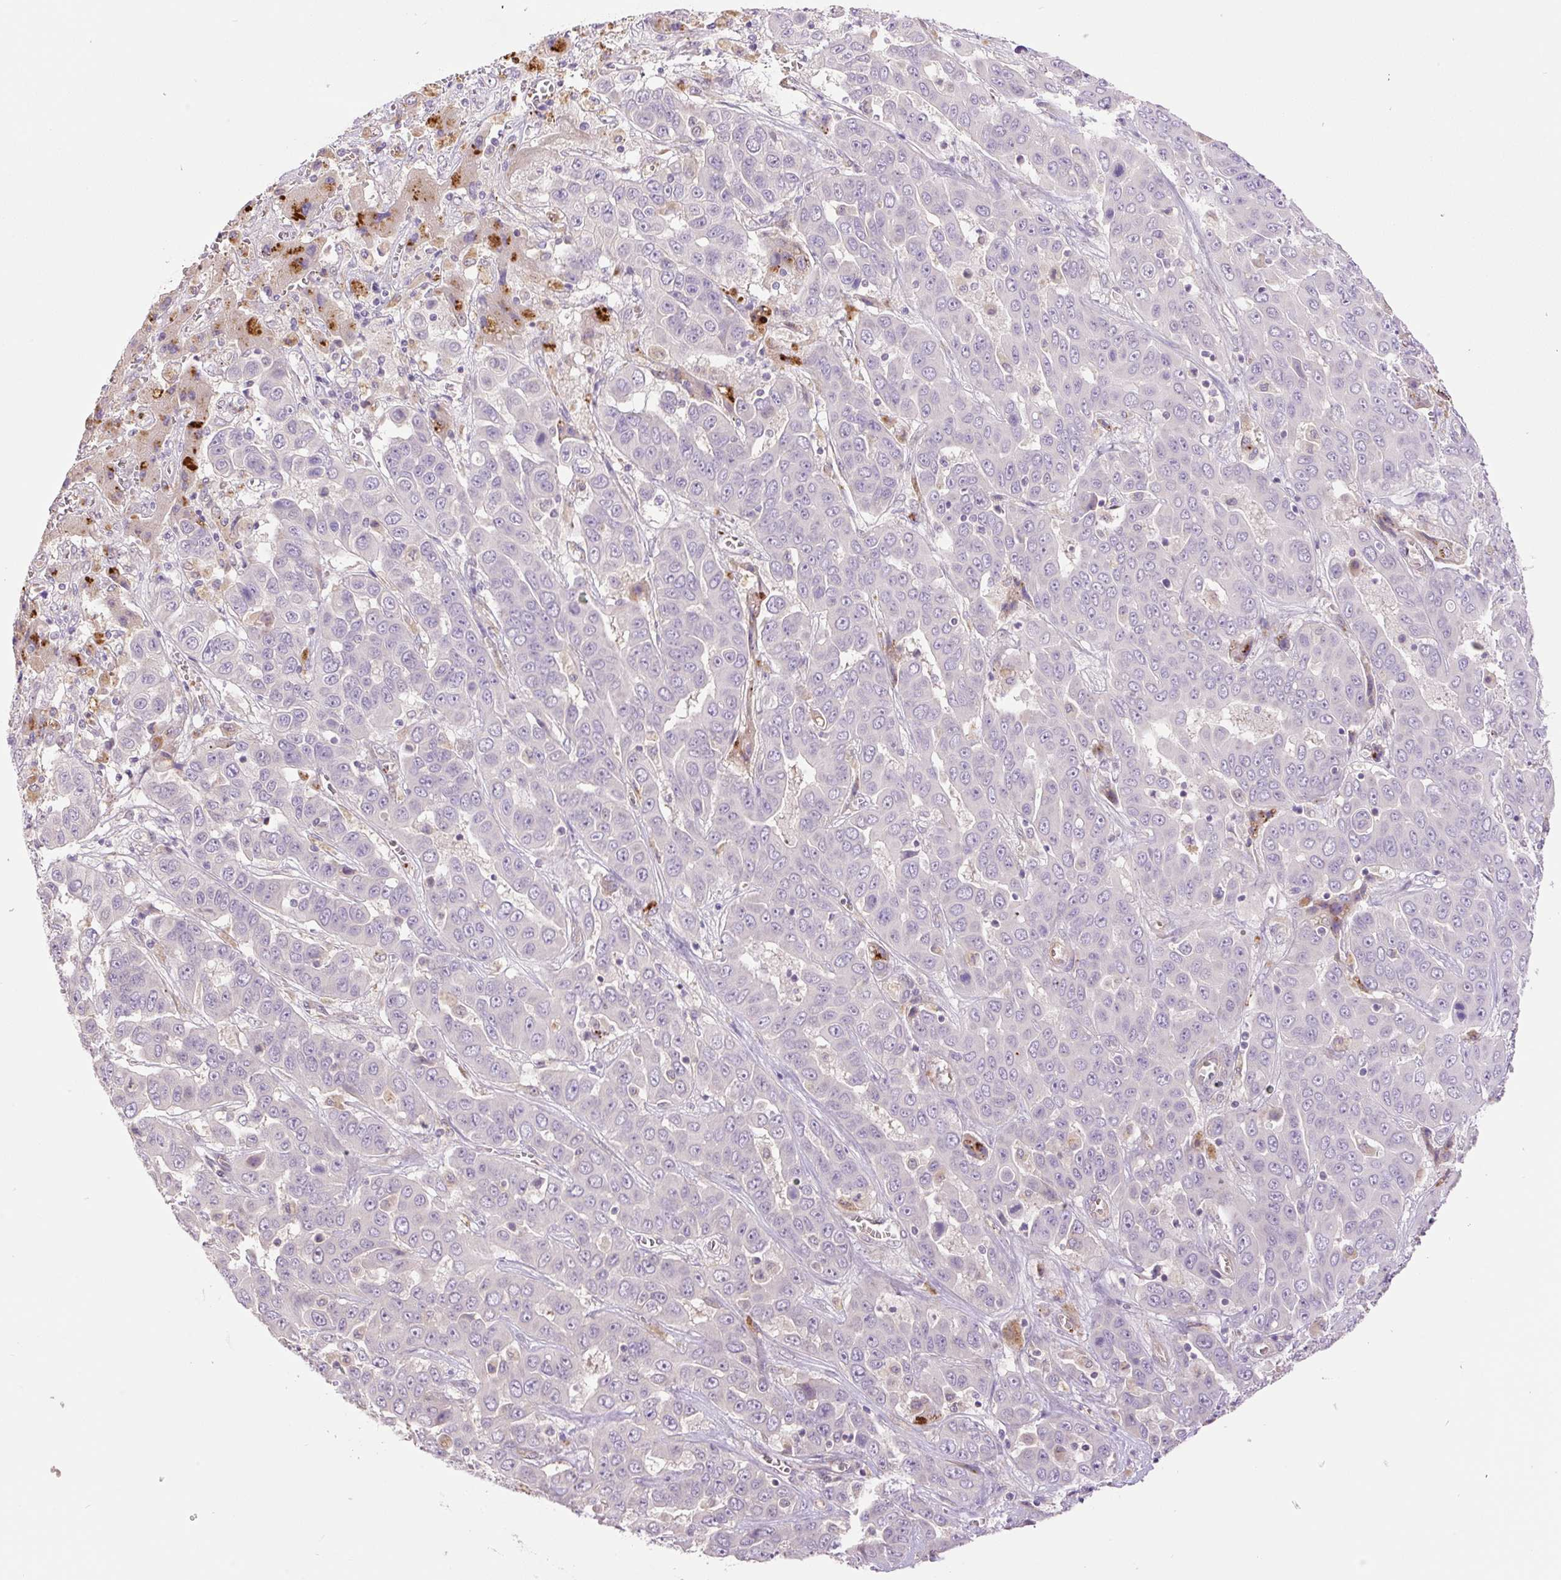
{"staining": {"intensity": "negative", "quantity": "none", "location": "none"}, "tissue": "liver cancer", "cell_type": "Tumor cells", "image_type": "cancer", "snomed": [{"axis": "morphology", "description": "Cholangiocarcinoma"}, {"axis": "topography", "description": "Liver"}], "caption": "This image is of cholangiocarcinoma (liver) stained with immunohistochemistry to label a protein in brown with the nuclei are counter-stained blue. There is no staining in tumor cells.", "gene": "HABP4", "patient": {"sex": "female", "age": 52}}